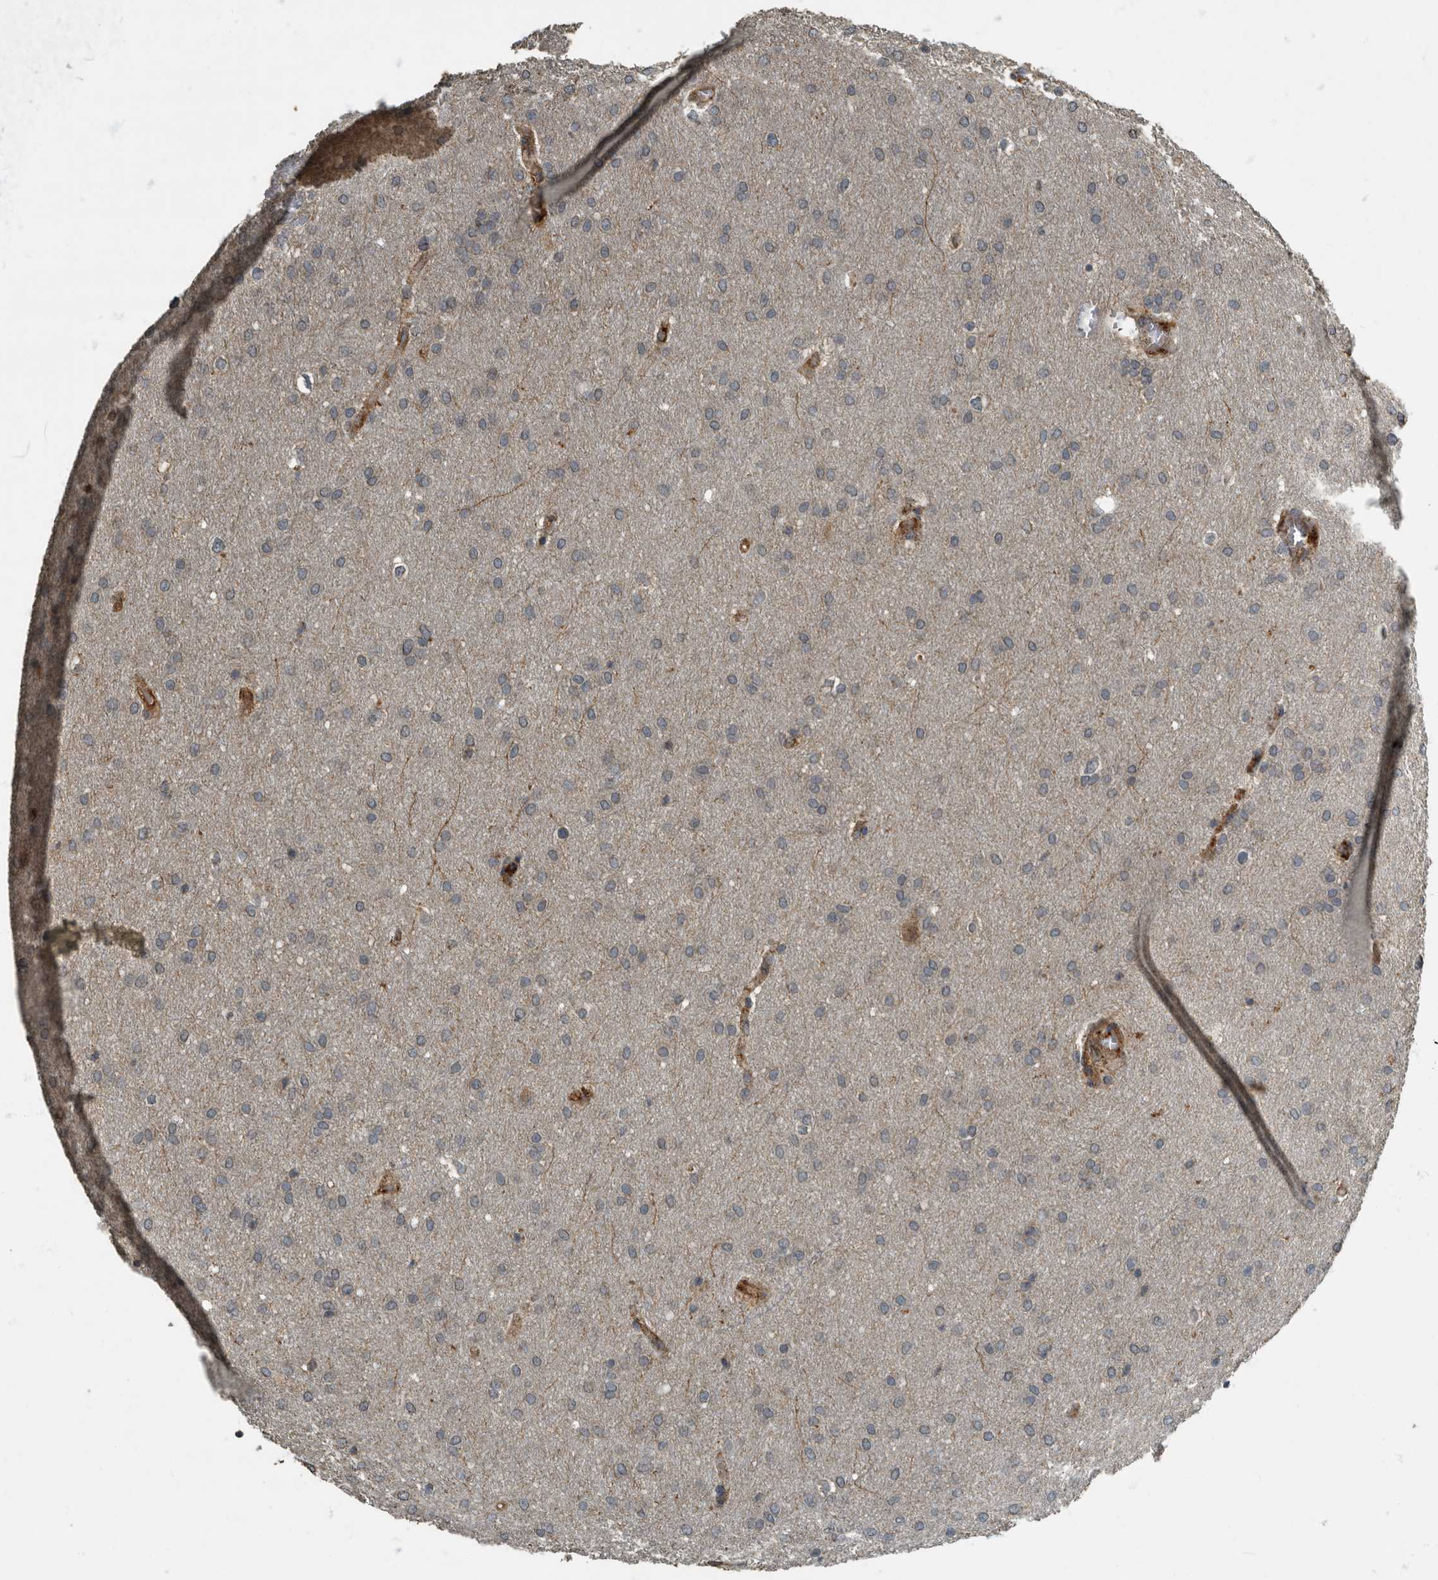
{"staining": {"intensity": "negative", "quantity": "none", "location": "none"}, "tissue": "glioma", "cell_type": "Tumor cells", "image_type": "cancer", "snomed": [{"axis": "morphology", "description": "Glioma, malignant, Low grade"}, {"axis": "topography", "description": "Brain"}], "caption": "A photomicrograph of human glioma is negative for staining in tumor cells.", "gene": "IL15RA", "patient": {"sex": "female", "age": 37}}